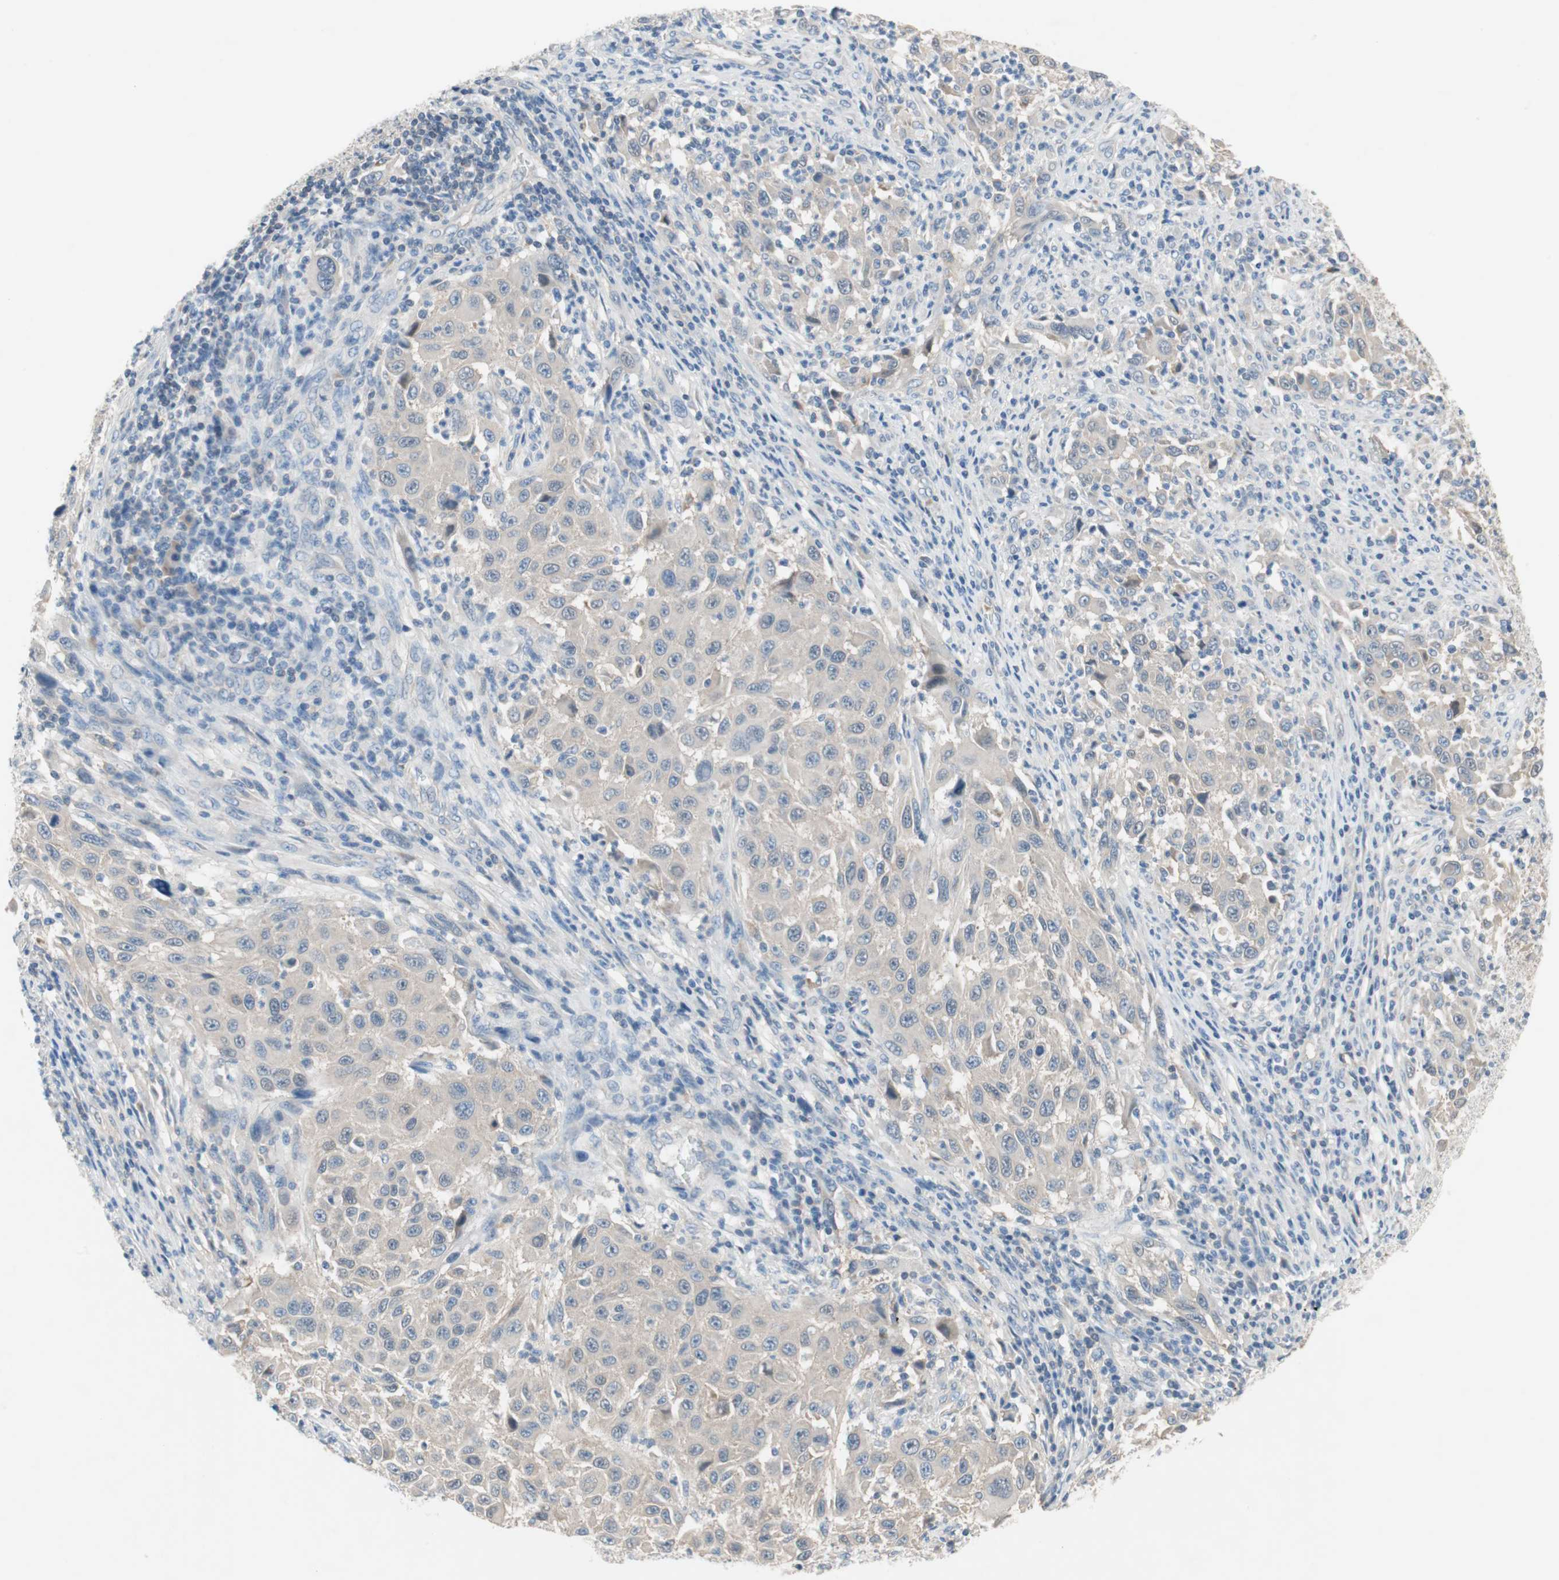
{"staining": {"intensity": "negative", "quantity": "none", "location": "none"}, "tissue": "melanoma", "cell_type": "Tumor cells", "image_type": "cancer", "snomed": [{"axis": "morphology", "description": "Malignant melanoma, Metastatic site"}, {"axis": "topography", "description": "Lymph node"}], "caption": "Histopathology image shows no protein positivity in tumor cells of melanoma tissue.", "gene": "GLUL", "patient": {"sex": "male", "age": 61}}